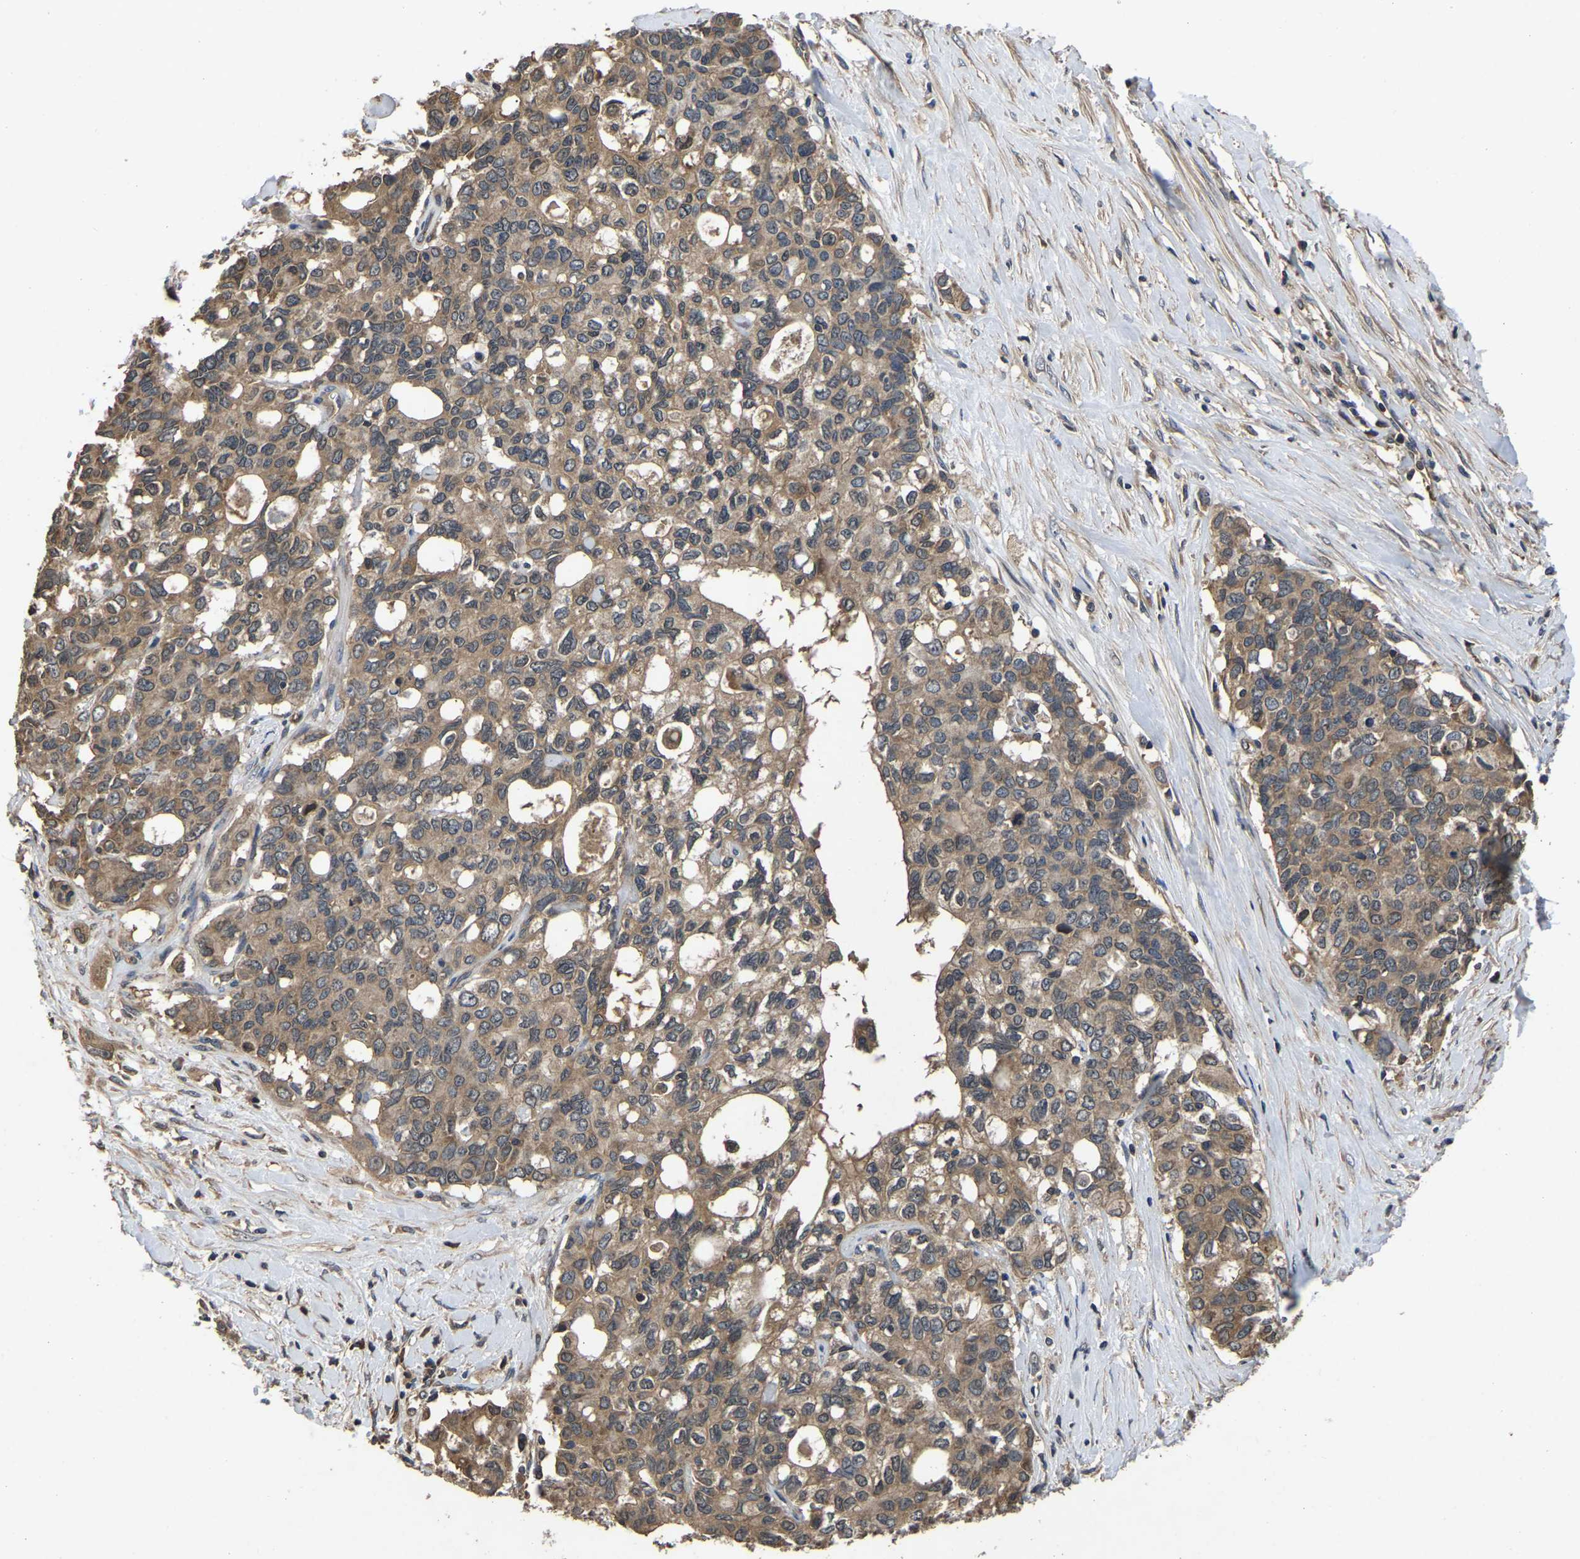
{"staining": {"intensity": "moderate", "quantity": ">75%", "location": "cytoplasmic/membranous"}, "tissue": "pancreatic cancer", "cell_type": "Tumor cells", "image_type": "cancer", "snomed": [{"axis": "morphology", "description": "Adenocarcinoma, NOS"}, {"axis": "topography", "description": "Pancreas"}], "caption": "A high-resolution micrograph shows IHC staining of adenocarcinoma (pancreatic), which demonstrates moderate cytoplasmic/membranous staining in approximately >75% of tumor cells.", "gene": "CRYZL1", "patient": {"sex": "female", "age": 56}}